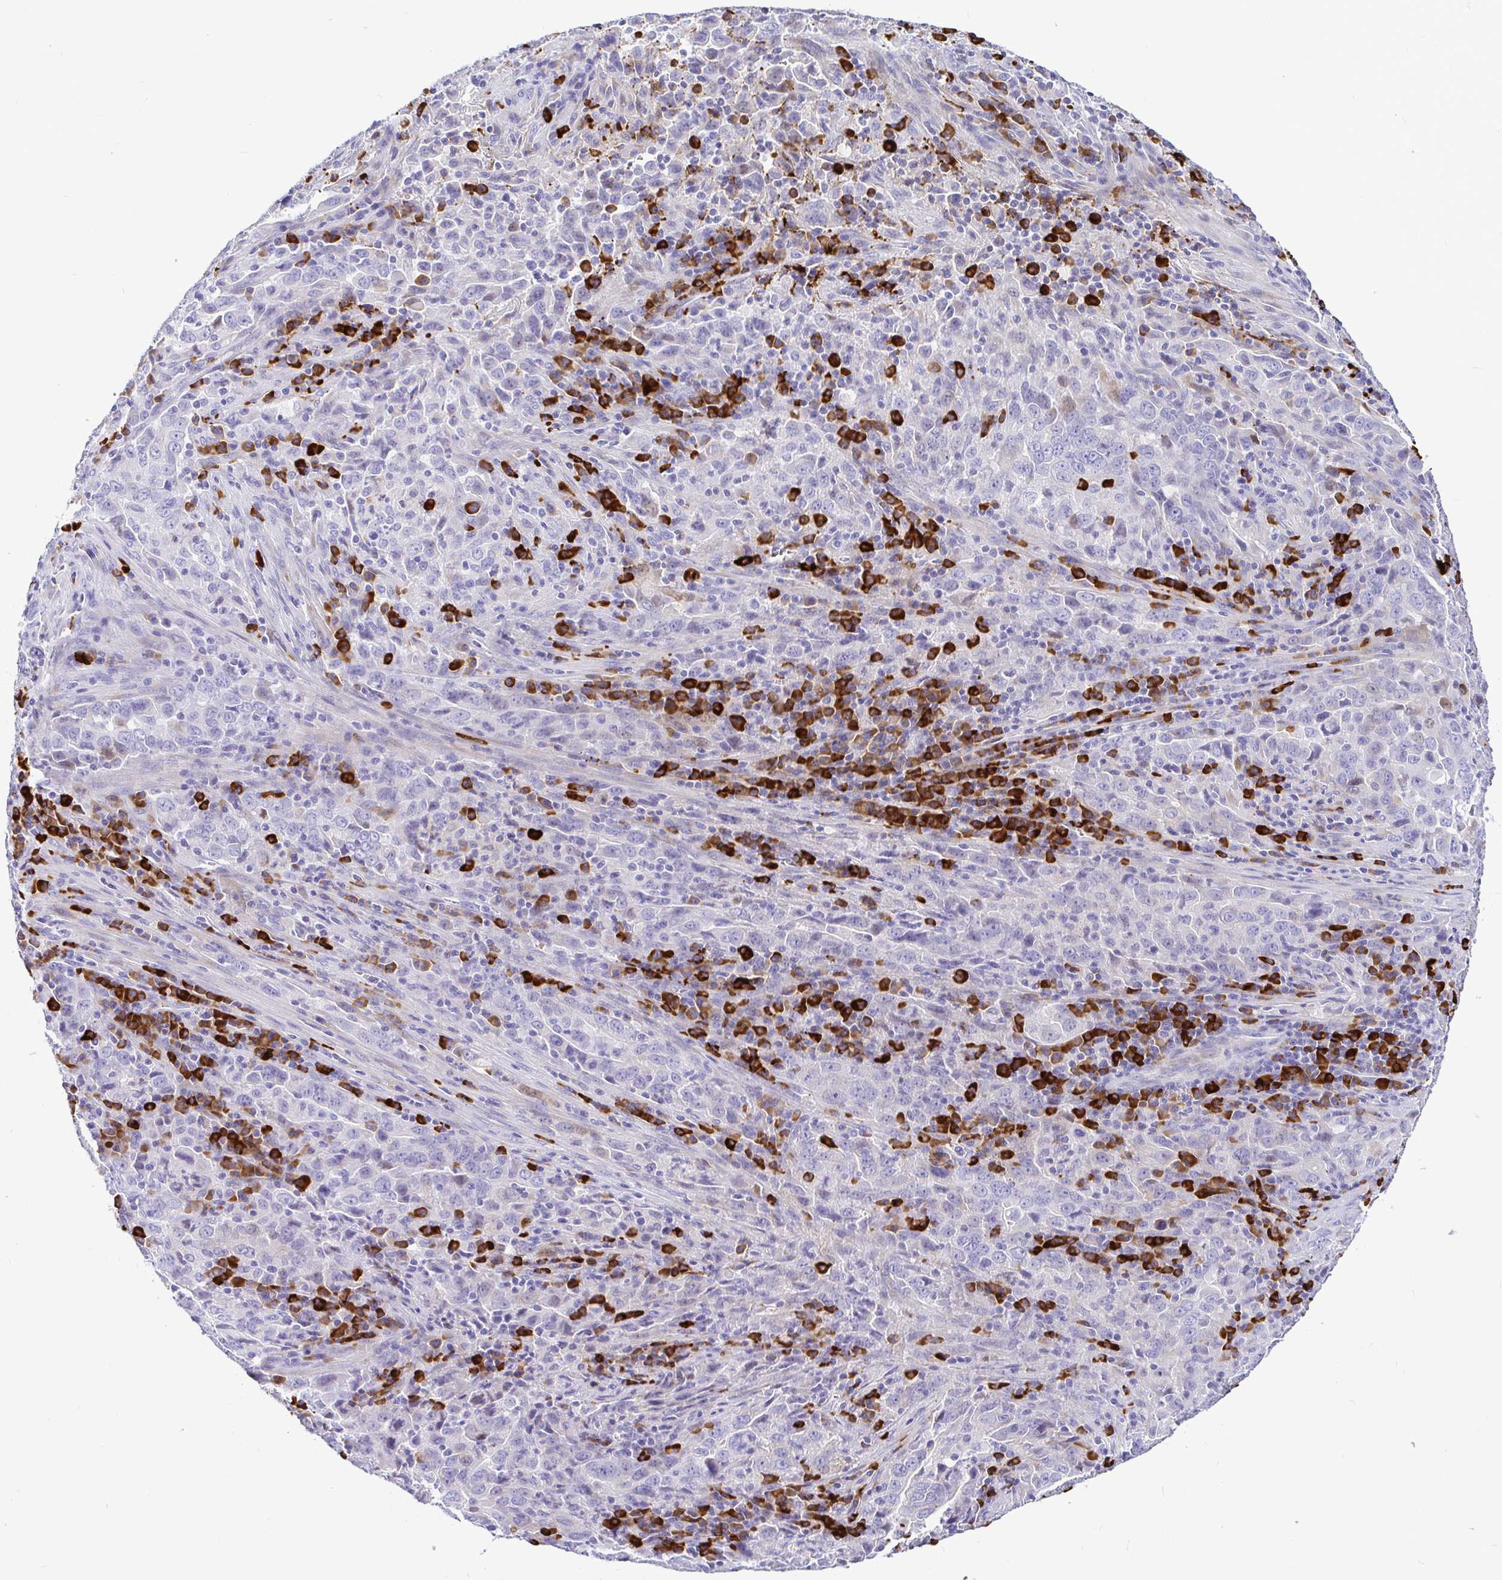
{"staining": {"intensity": "negative", "quantity": "none", "location": "none"}, "tissue": "lung cancer", "cell_type": "Tumor cells", "image_type": "cancer", "snomed": [{"axis": "morphology", "description": "Adenocarcinoma, NOS"}, {"axis": "topography", "description": "Lung"}], "caption": "The immunohistochemistry (IHC) image has no significant positivity in tumor cells of lung cancer tissue.", "gene": "CCDC62", "patient": {"sex": "male", "age": 67}}